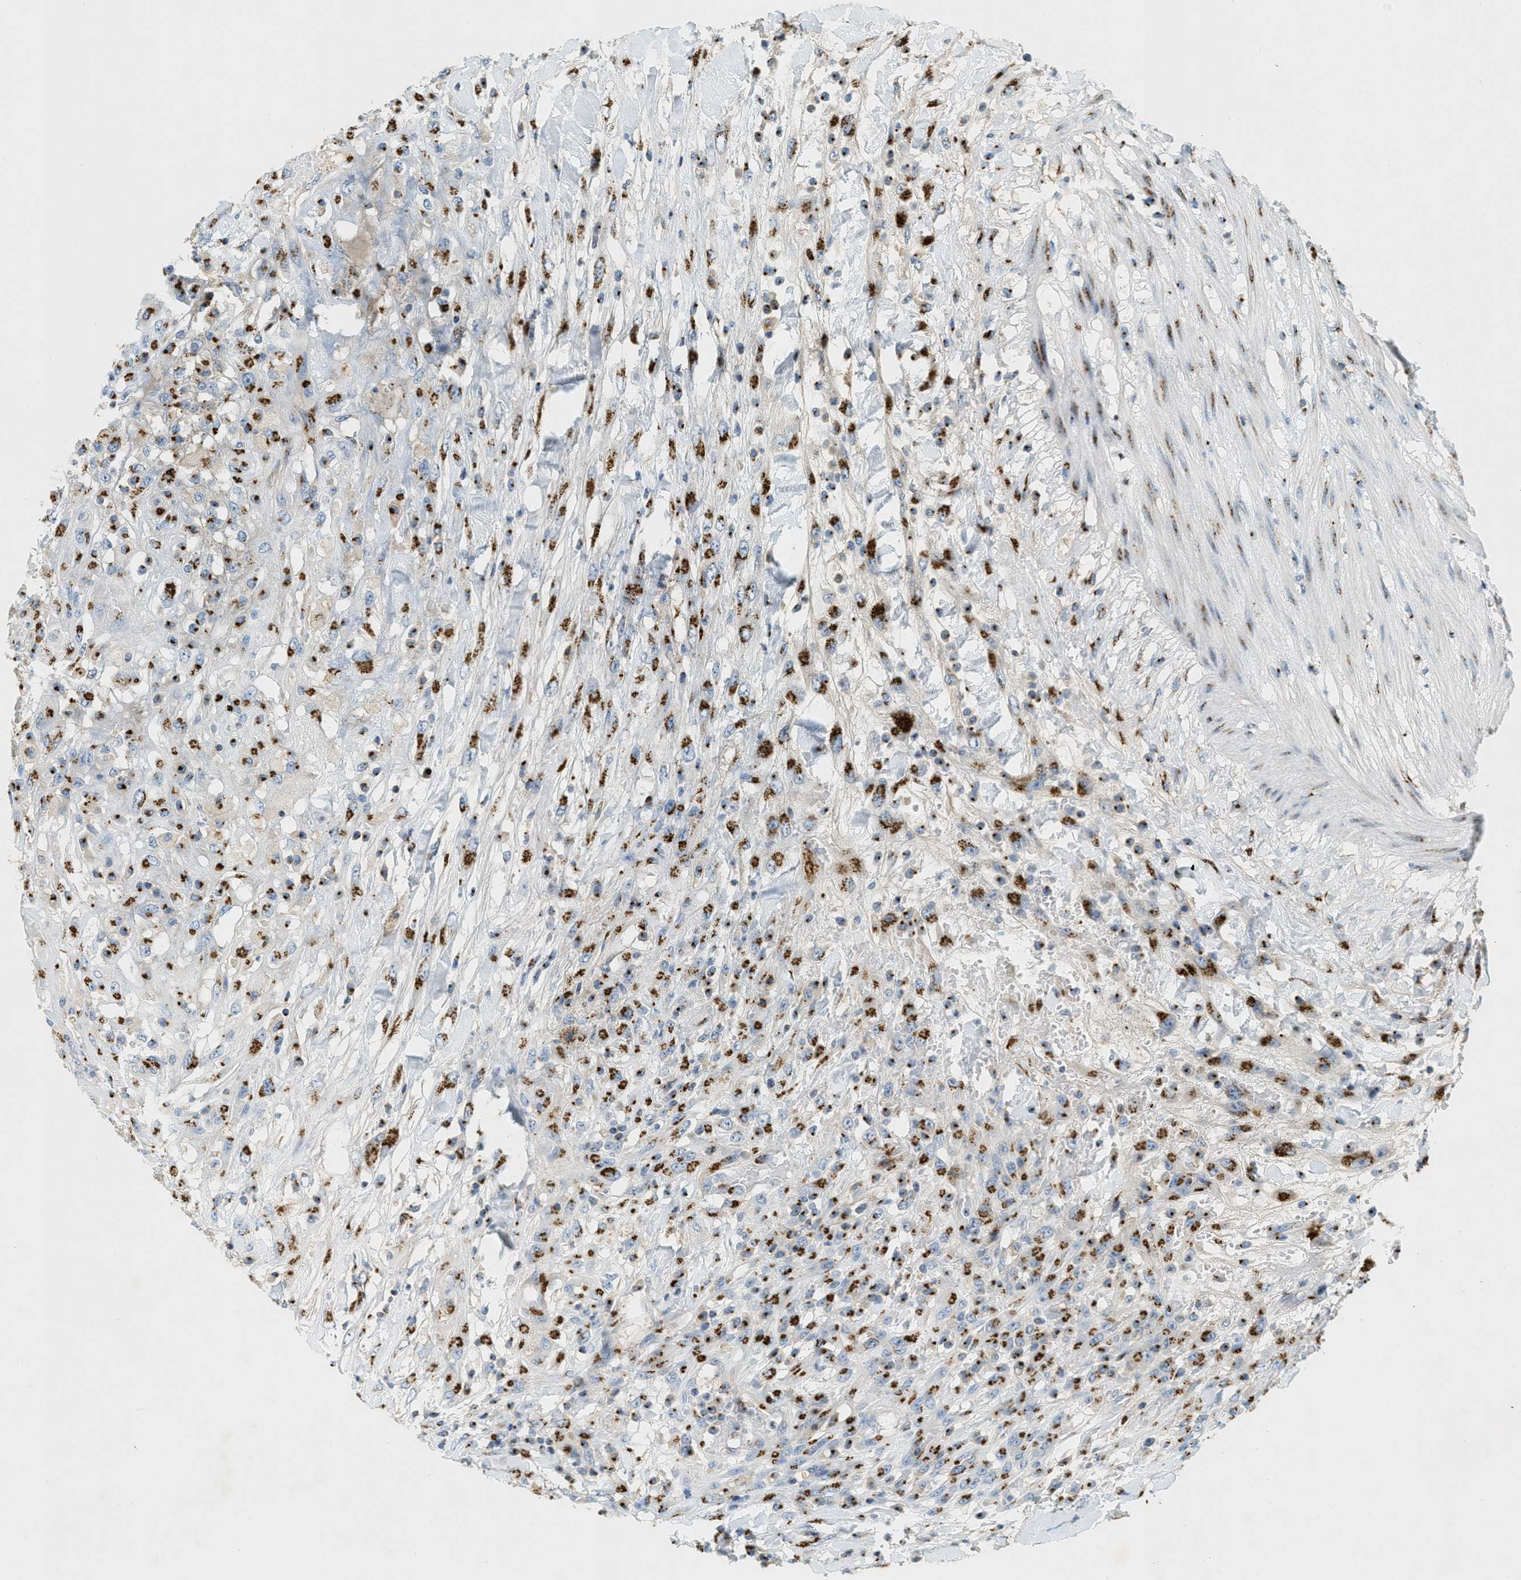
{"staining": {"intensity": "strong", "quantity": "25%-75%", "location": "cytoplasmic/membranous"}, "tissue": "testis cancer", "cell_type": "Tumor cells", "image_type": "cancer", "snomed": [{"axis": "morphology", "description": "Seminoma, NOS"}, {"axis": "topography", "description": "Testis"}], "caption": "Immunohistochemistry (IHC) of human testis cancer (seminoma) exhibits high levels of strong cytoplasmic/membranous positivity in about 25%-75% of tumor cells. The protein of interest is stained brown, and the nuclei are stained in blue (DAB (3,3'-diaminobenzidine) IHC with brightfield microscopy, high magnification).", "gene": "ENTPD4", "patient": {"sex": "male", "age": 59}}